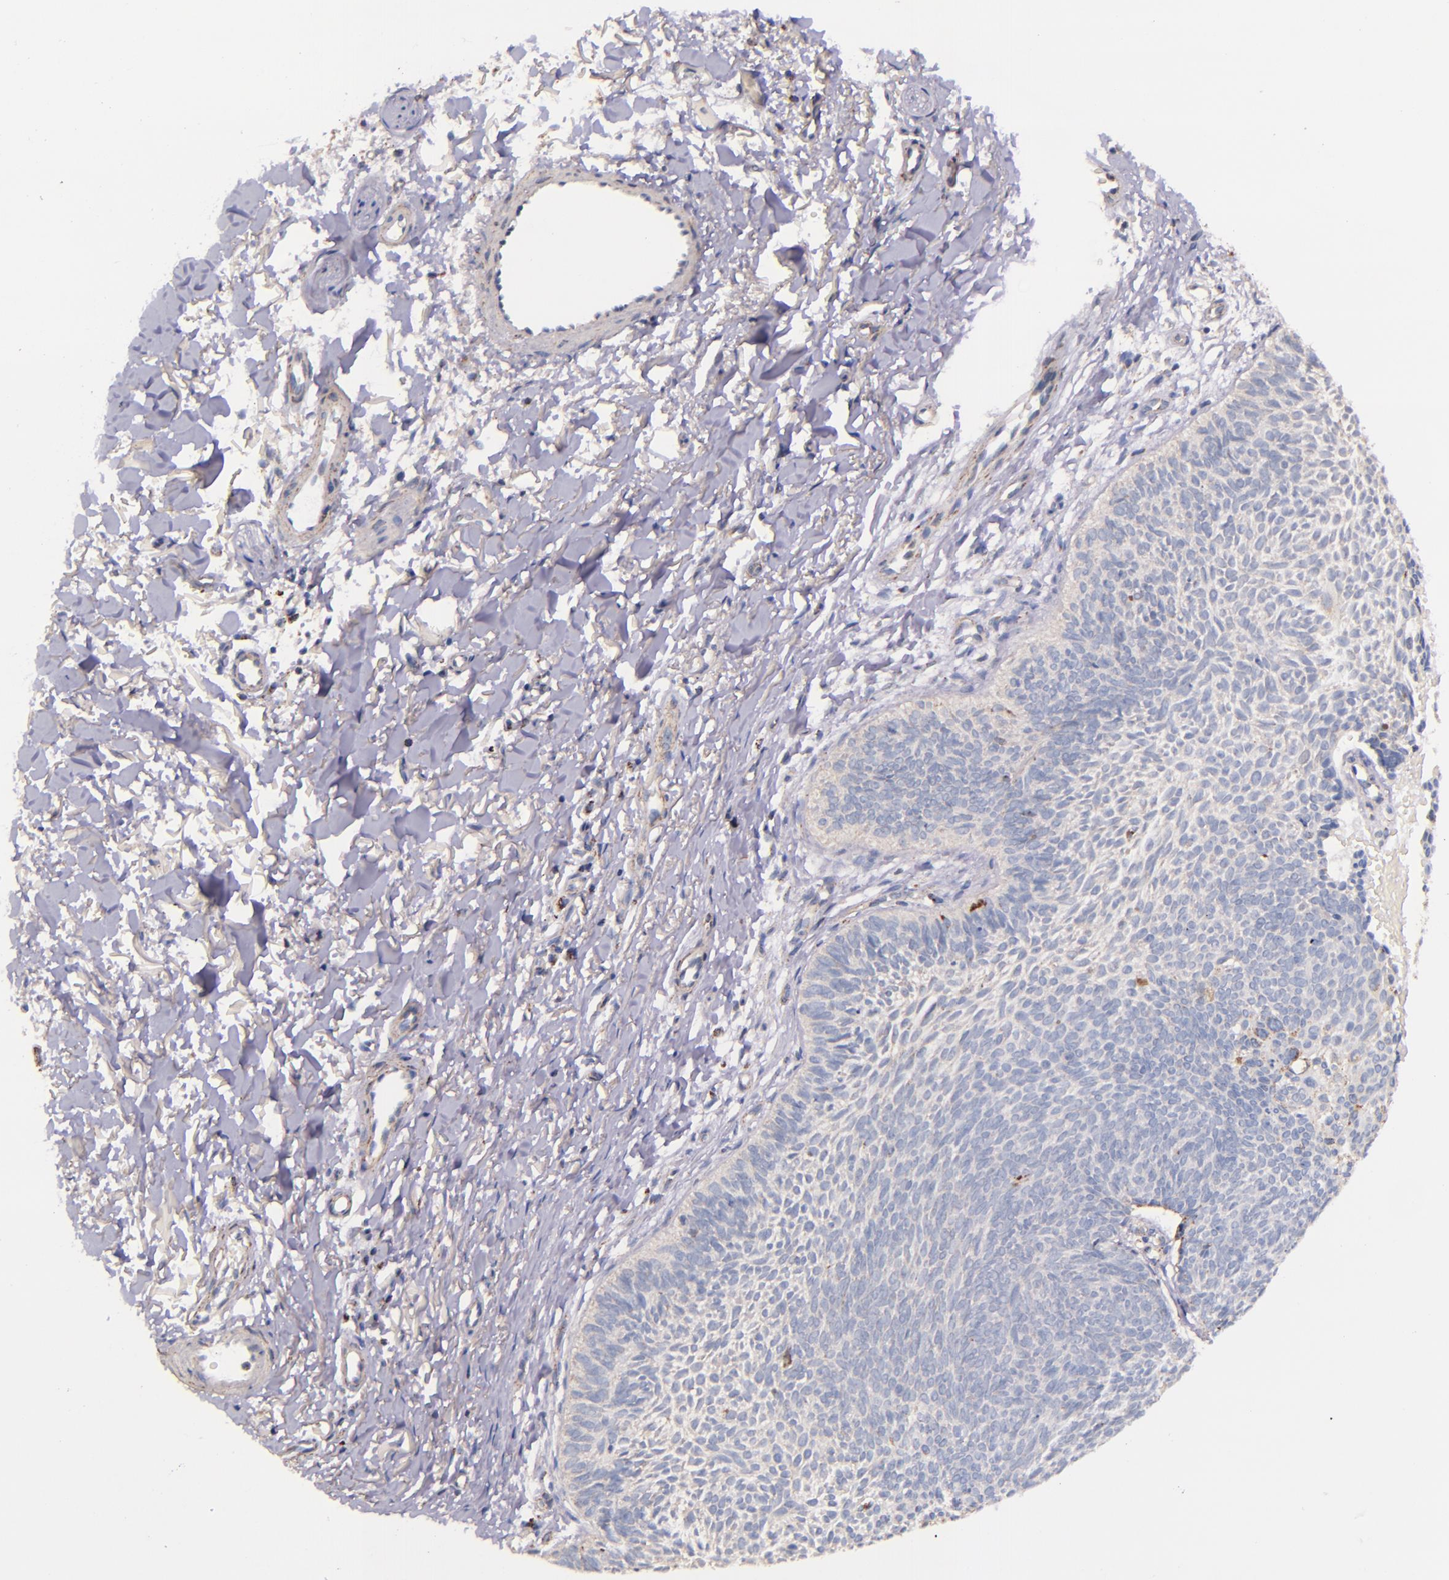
{"staining": {"intensity": "negative", "quantity": "none", "location": "none"}, "tissue": "skin cancer", "cell_type": "Tumor cells", "image_type": "cancer", "snomed": [{"axis": "morphology", "description": "Basal cell carcinoma"}, {"axis": "topography", "description": "Skin"}], "caption": "High magnification brightfield microscopy of skin cancer (basal cell carcinoma) stained with DAB (brown) and counterstained with hematoxylin (blue): tumor cells show no significant expression. (DAB immunohistochemistry, high magnification).", "gene": "IDH3G", "patient": {"sex": "male", "age": 84}}